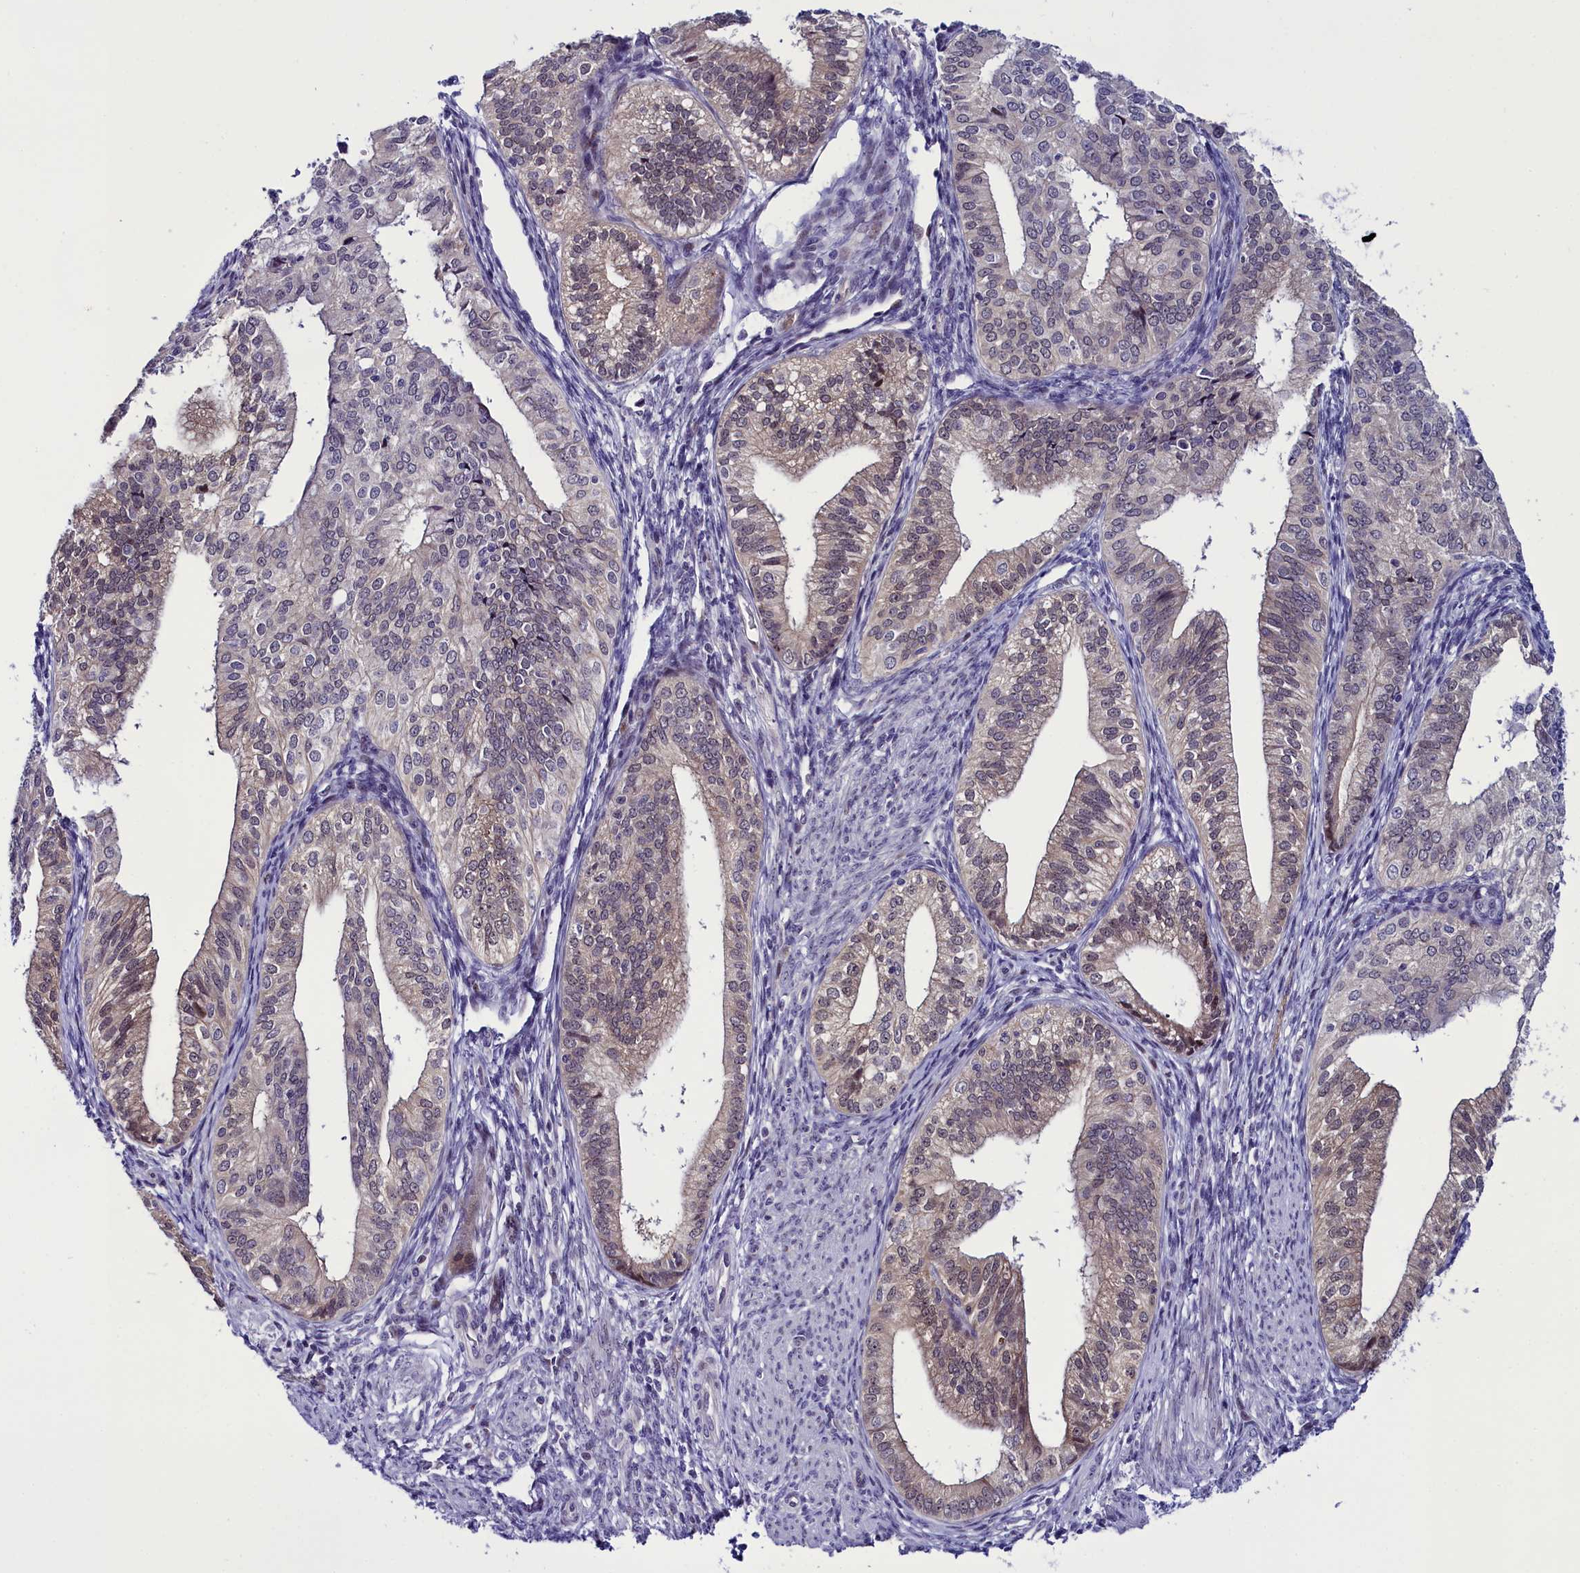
{"staining": {"intensity": "negative", "quantity": "none", "location": "none"}, "tissue": "endometrial cancer", "cell_type": "Tumor cells", "image_type": "cancer", "snomed": [{"axis": "morphology", "description": "Adenocarcinoma, NOS"}, {"axis": "topography", "description": "Endometrium"}], "caption": "An image of human endometrial adenocarcinoma is negative for staining in tumor cells.", "gene": "CCDC106", "patient": {"sex": "female", "age": 50}}